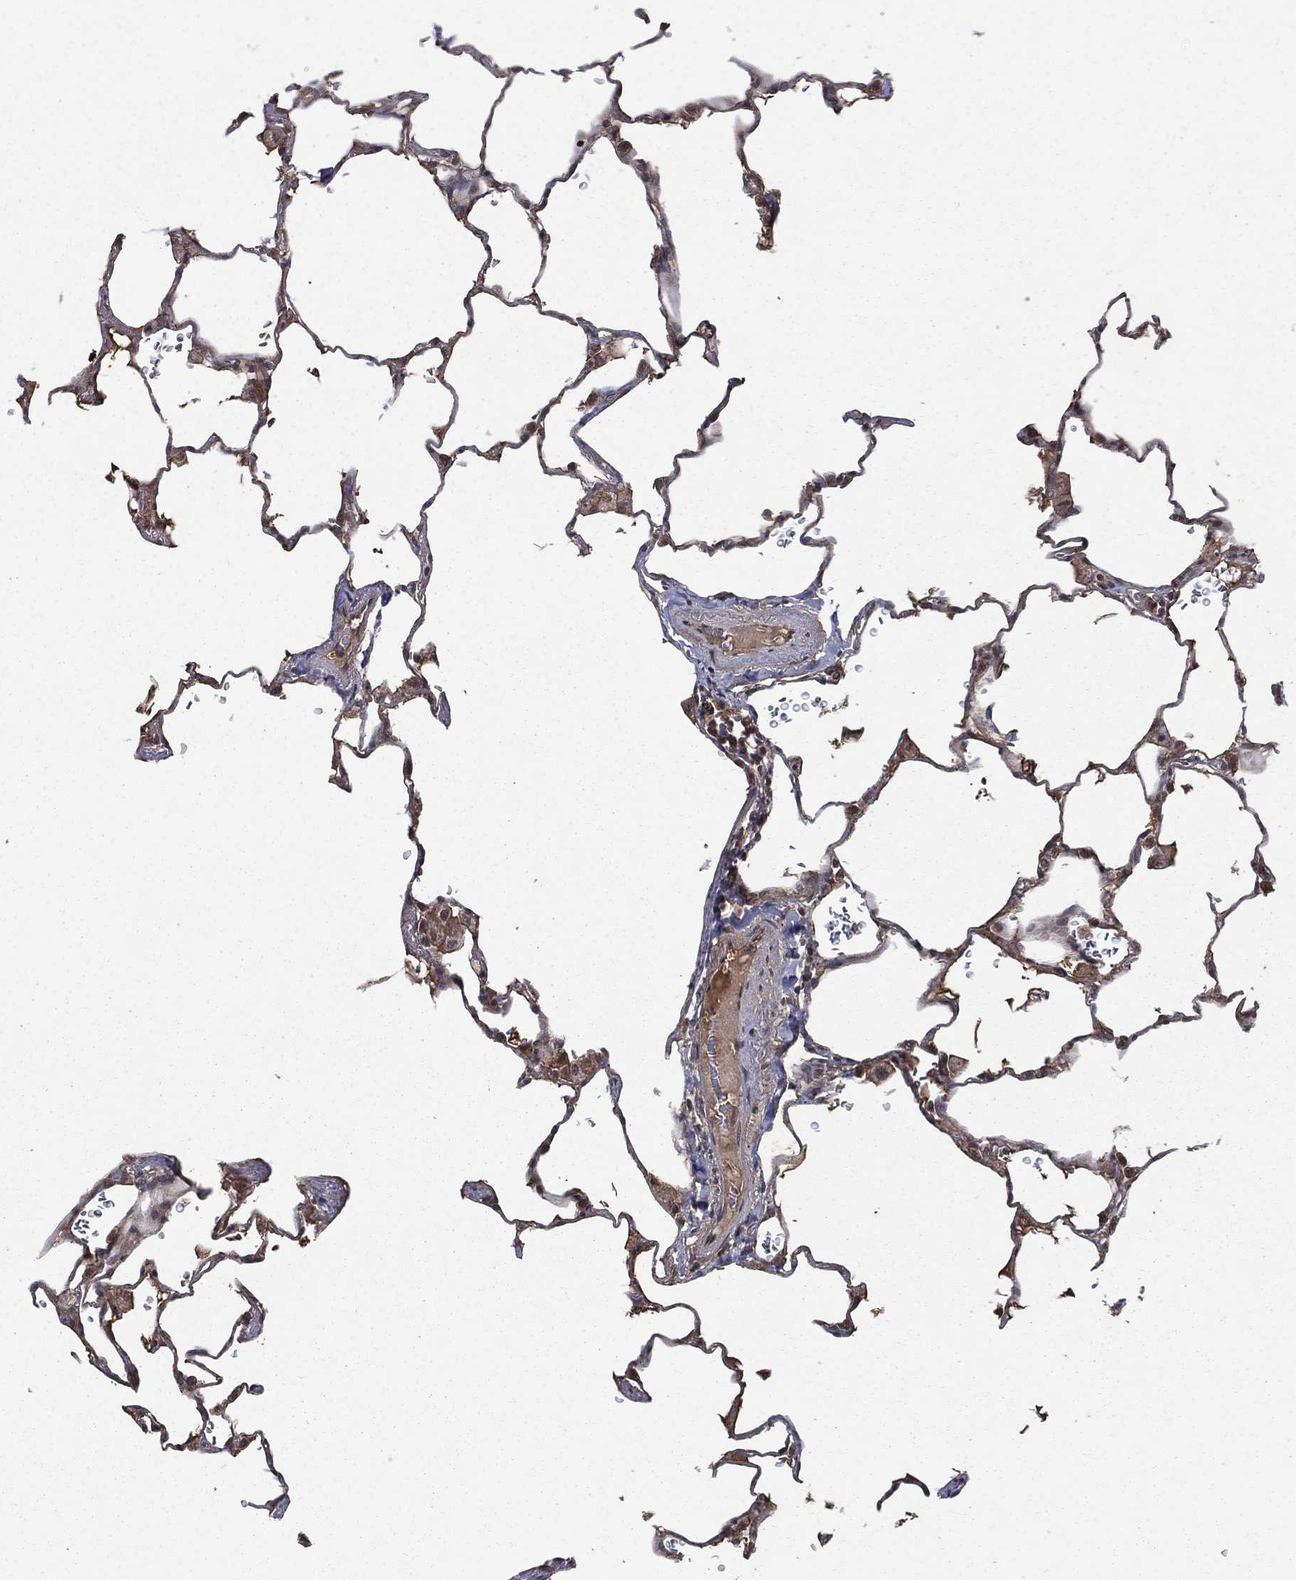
{"staining": {"intensity": "weak", "quantity": "25%-75%", "location": "cytoplasmic/membranous"}, "tissue": "lung", "cell_type": "Alveolar cells", "image_type": "normal", "snomed": [{"axis": "morphology", "description": "Normal tissue, NOS"}, {"axis": "morphology", "description": "Adenocarcinoma, metastatic, NOS"}, {"axis": "topography", "description": "Lung"}], "caption": "Lung stained for a protein (brown) shows weak cytoplasmic/membranous positive expression in about 25%-75% of alveolar cells.", "gene": "FGD1", "patient": {"sex": "male", "age": 45}}